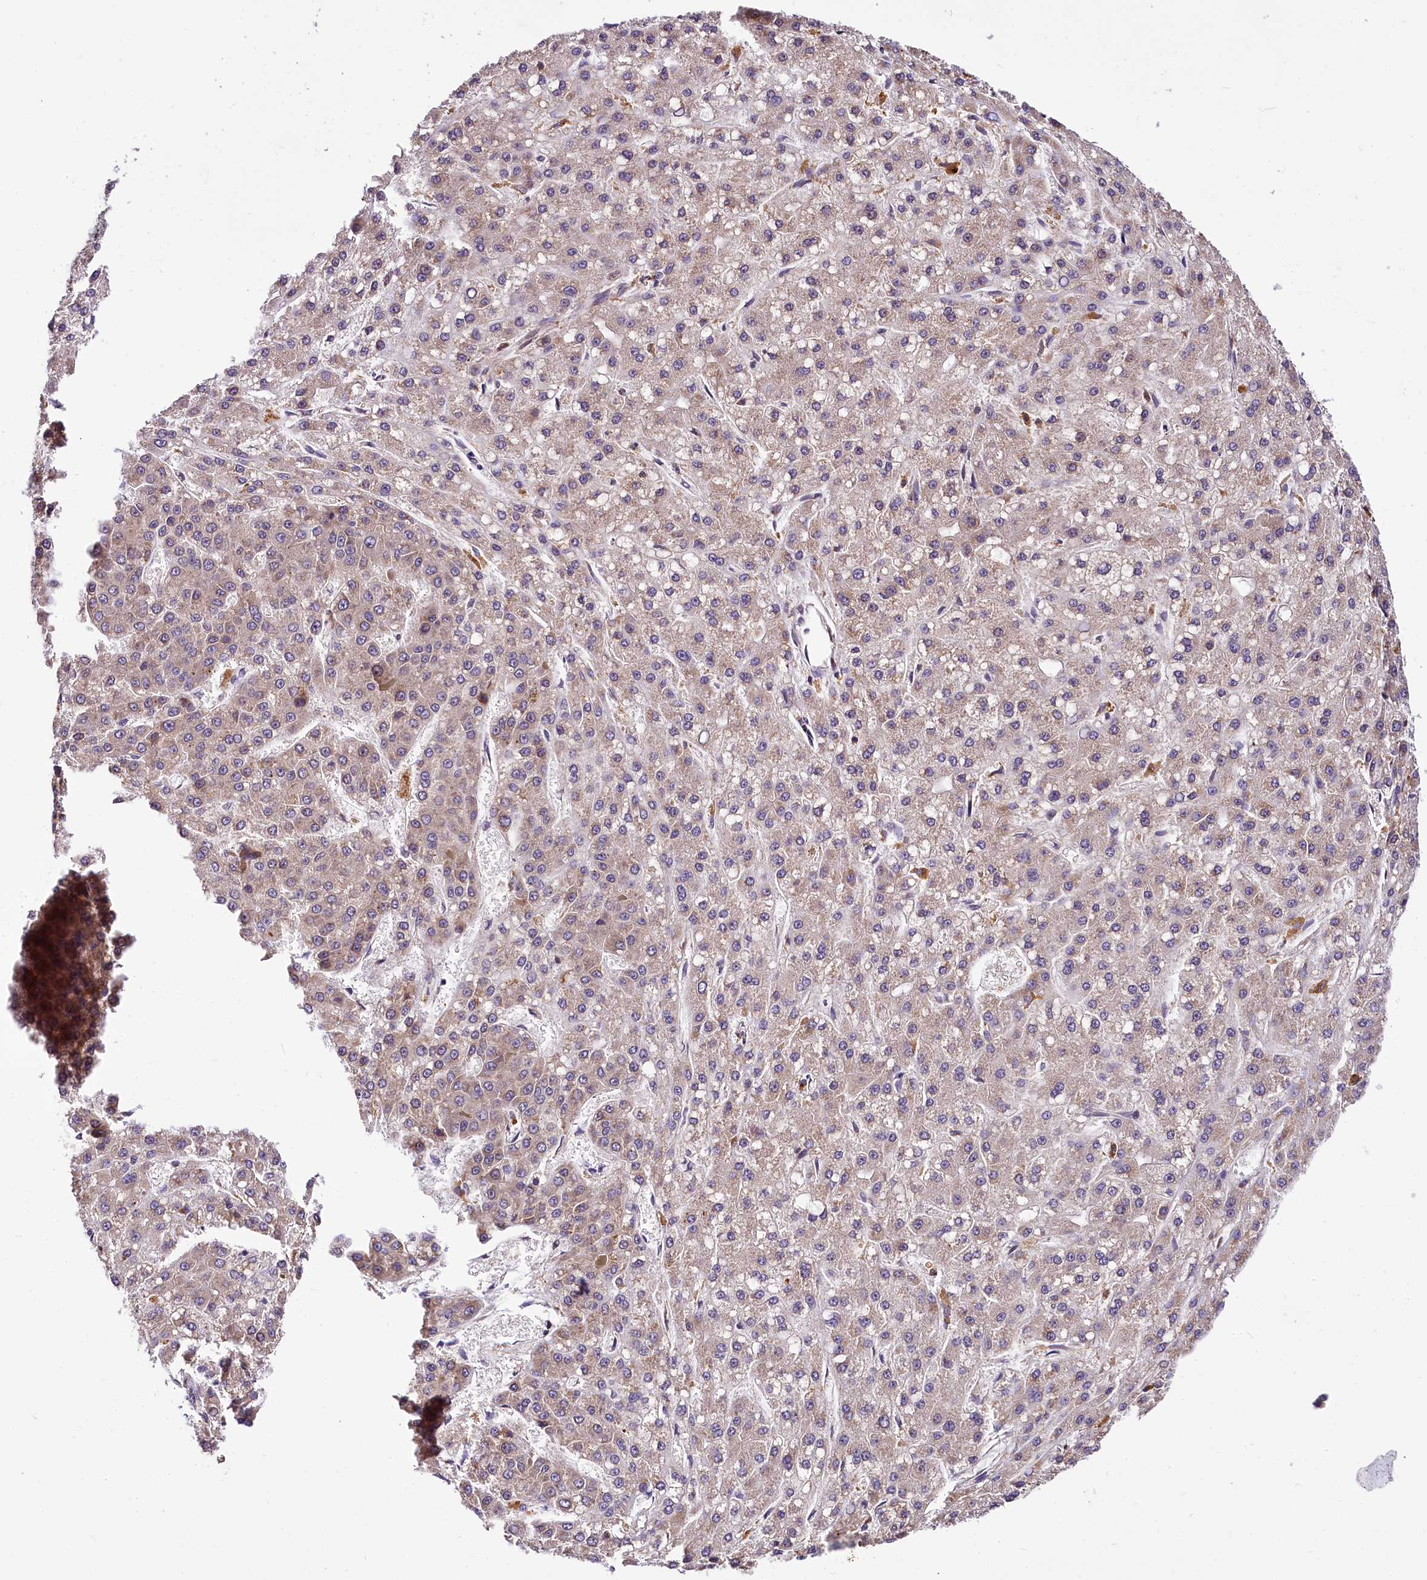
{"staining": {"intensity": "weak", "quantity": ">75%", "location": "cytoplasmic/membranous"}, "tissue": "liver cancer", "cell_type": "Tumor cells", "image_type": "cancer", "snomed": [{"axis": "morphology", "description": "Carcinoma, Hepatocellular, NOS"}, {"axis": "topography", "description": "Liver"}], "caption": "Liver cancer (hepatocellular carcinoma) stained for a protein exhibits weak cytoplasmic/membranous positivity in tumor cells.", "gene": "SUPV3L1", "patient": {"sex": "male", "age": 67}}